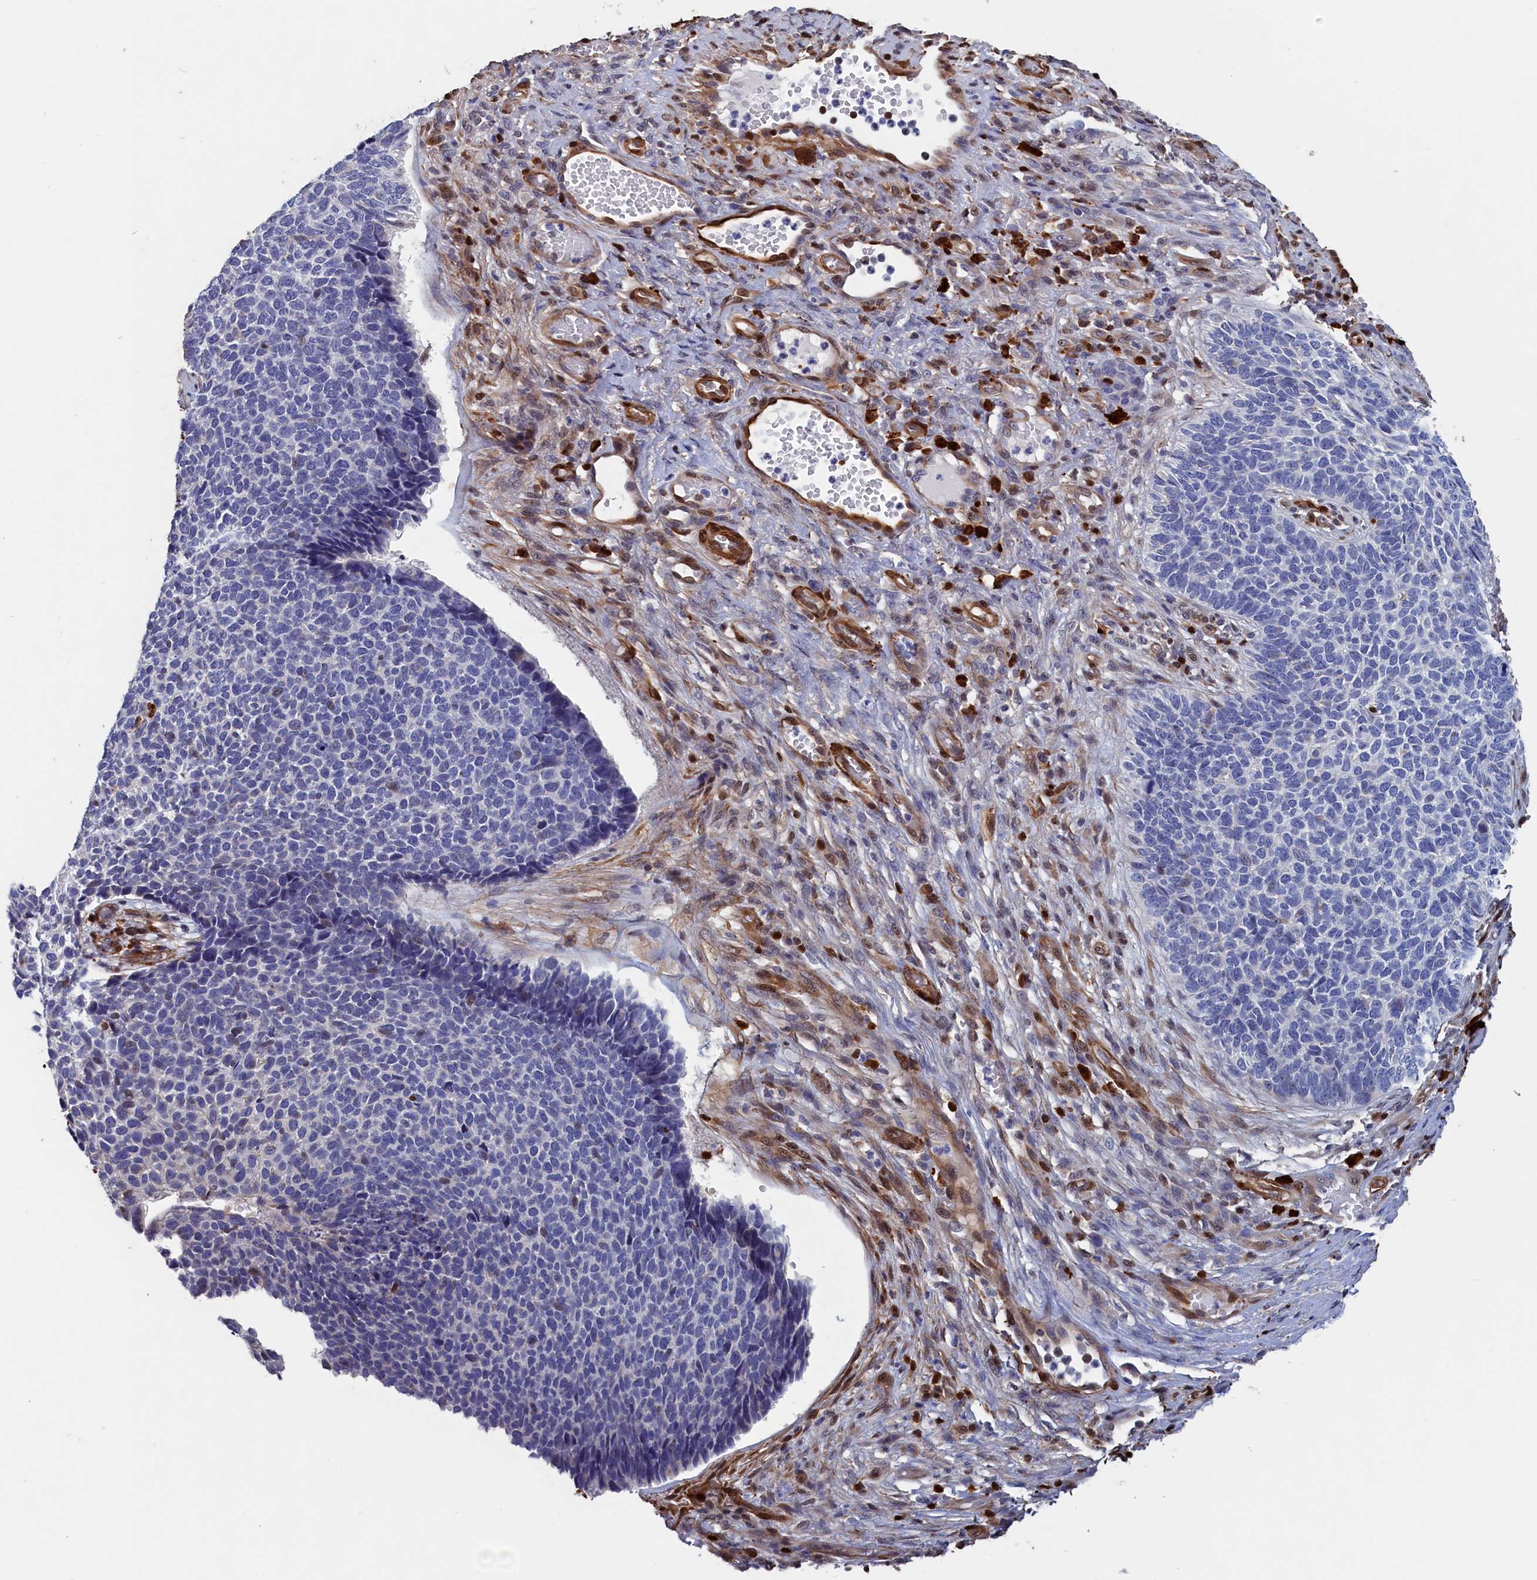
{"staining": {"intensity": "negative", "quantity": "none", "location": "none"}, "tissue": "skin cancer", "cell_type": "Tumor cells", "image_type": "cancer", "snomed": [{"axis": "morphology", "description": "Basal cell carcinoma"}, {"axis": "topography", "description": "Skin"}], "caption": "DAB (3,3'-diaminobenzidine) immunohistochemical staining of human skin cancer demonstrates no significant staining in tumor cells. (DAB (3,3'-diaminobenzidine) IHC visualized using brightfield microscopy, high magnification).", "gene": "CRIP1", "patient": {"sex": "female", "age": 84}}